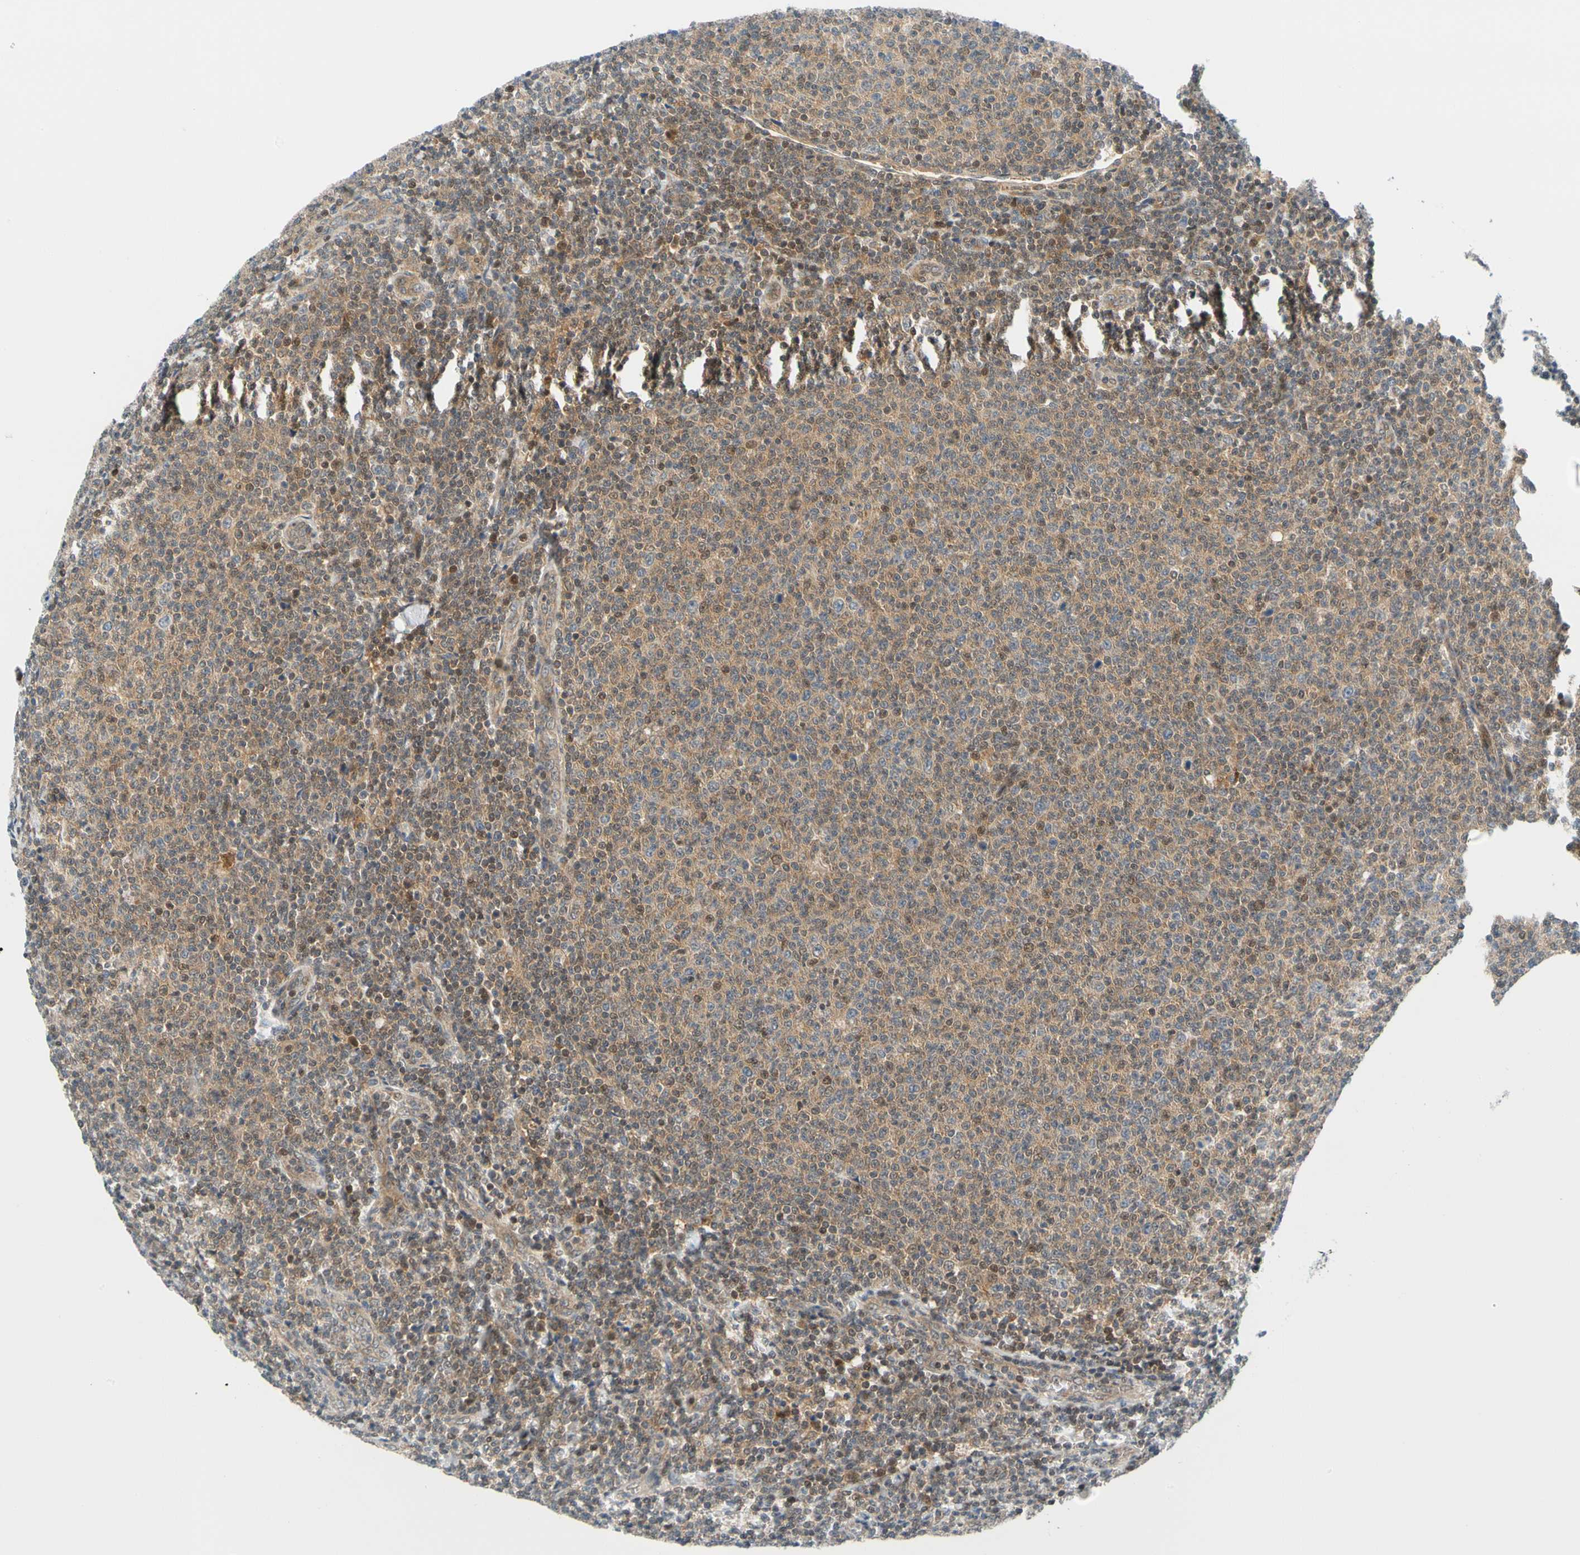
{"staining": {"intensity": "moderate", "quantity": ">75%", "location": "cytoplasmic/membranous"}, "tissue": "lymphoma", "cell_type": "Tumor cells", "image_type": "cancer", "snomed": [{"axis": "morphology", "description": "Malignant lymphoma, non-Hodgkin's type, Low grade"}, {"axis": "topography", "description": "Lymph node"}], "caption": "A photomicrograph of human malignant lymphoma, non-Hodgkin's type (low-grade) stained for a protein reveals moderate cytoplasmic/membranous brown staining in tumor cells.", "gene": "MAPK9", "patient": {"sex": "male", "age": 66}}